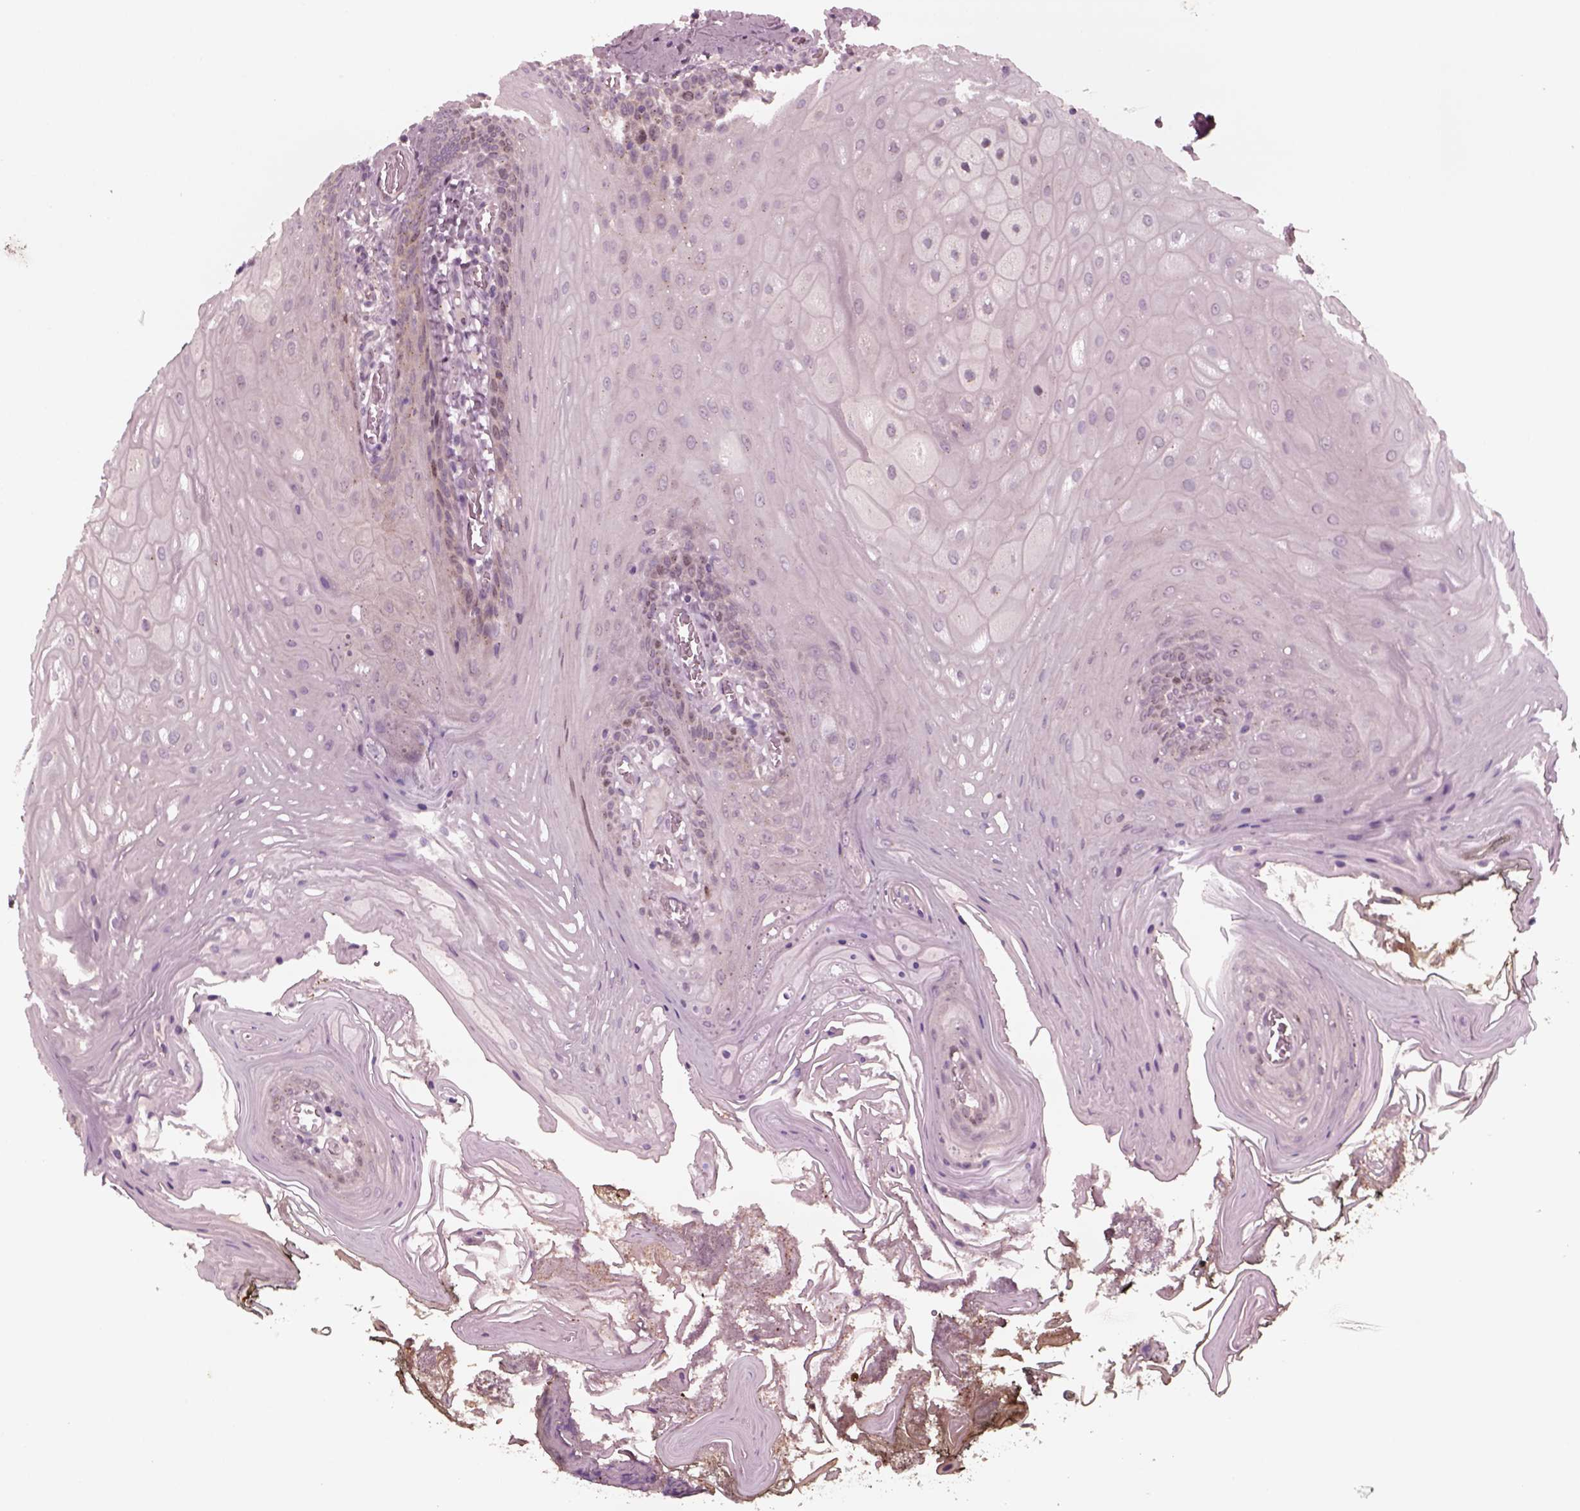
{"staining": {"intensity": "negative", "quantity": "none", "location": "none"}, "tissue": "oral mucosa", "cell_type": "Squamous epithelial cells", "image_type": "normal", "snomed": [{"axis": "morphology", "description": "Normal tissue, NOS"}, {"axis": "topography", "description": "Oral tissue"}], "caption": "Unremarkable oral mucosa was stained to show a protein in brown. There is no significant positivity in squamous epithelial cells. The staining is performed using DAB (3,3'-diaminobenzidine) brown chromogen with nuclei counter-stained in using hematoxylin.", "gene": "SAXO1", "patient": {"sex": "male", "age": 9}}